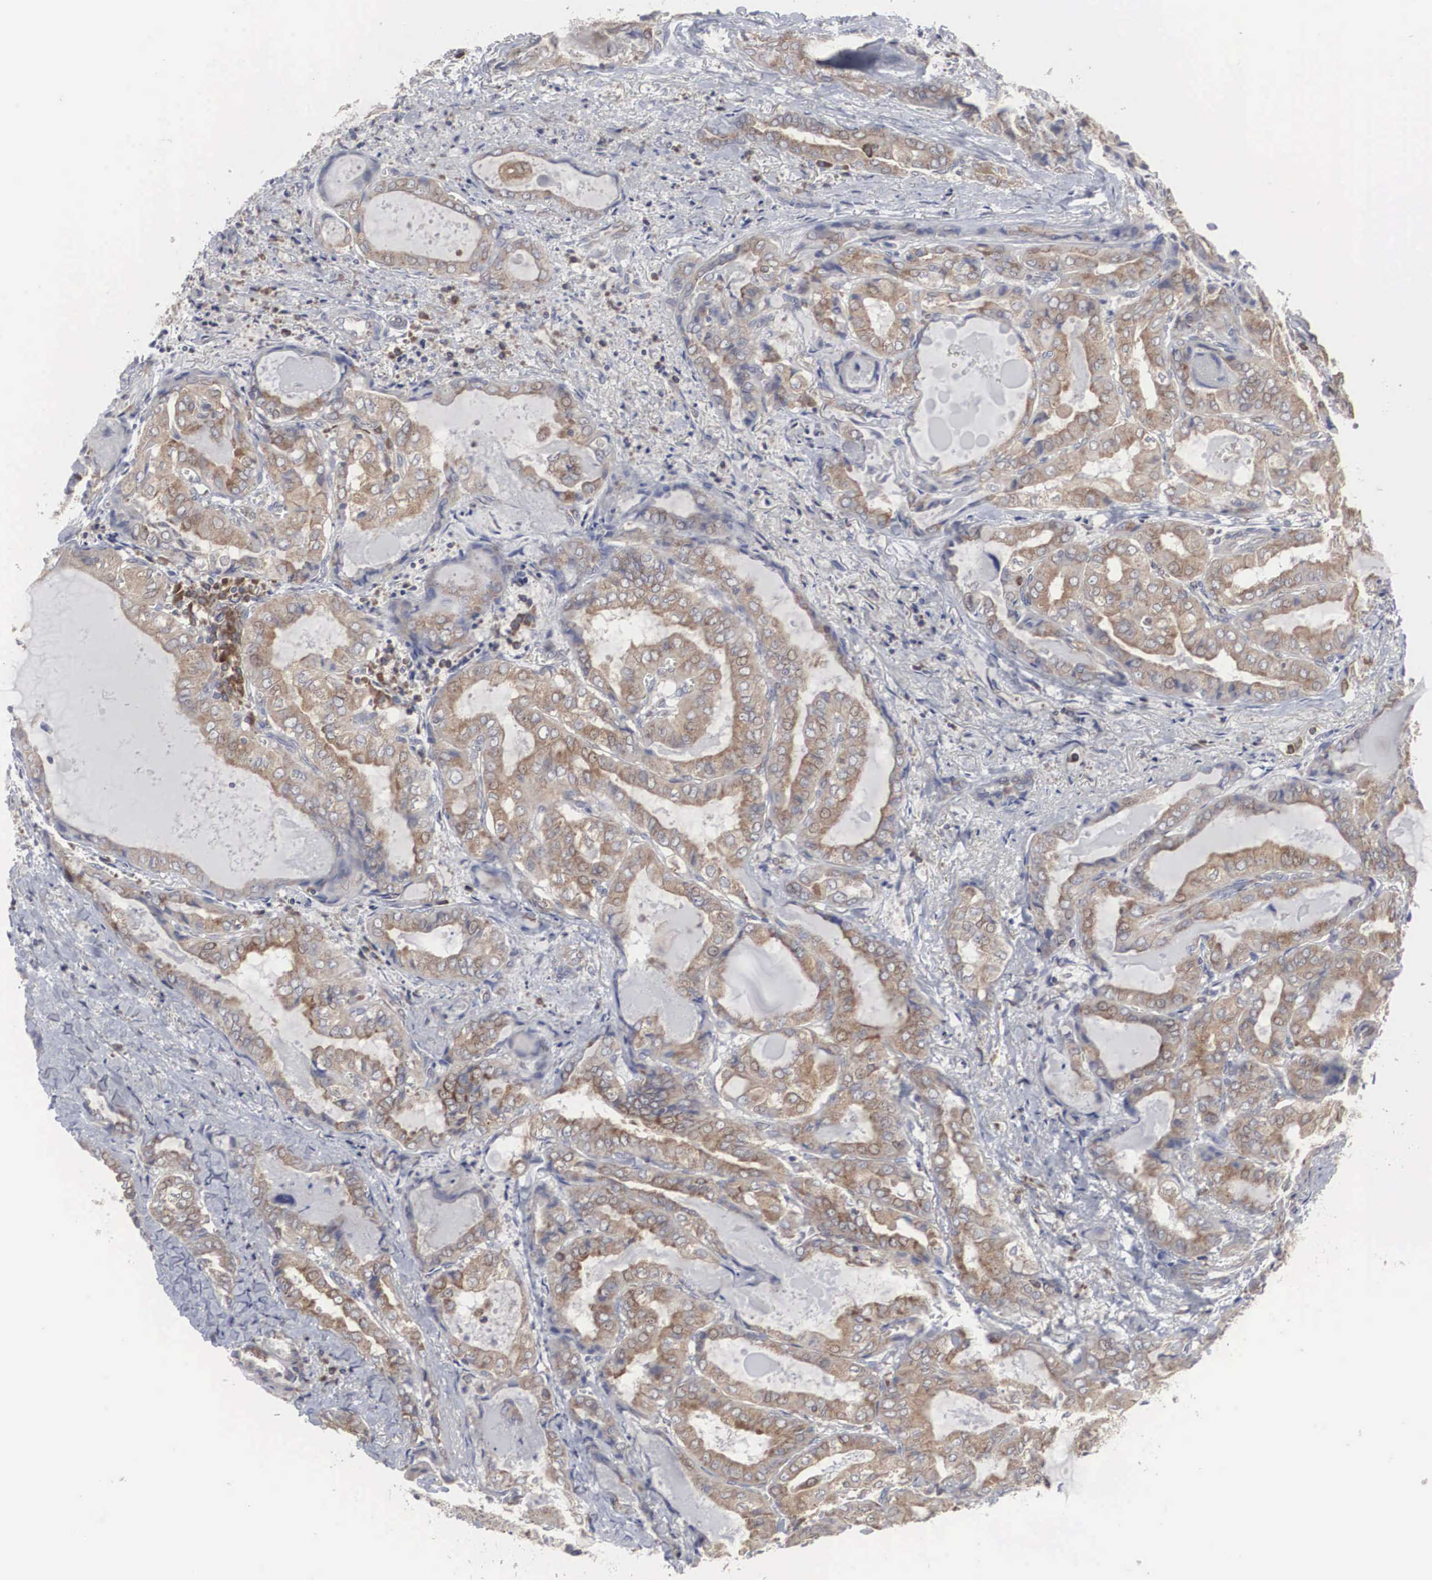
{"staining": {"intensity": "moderate", "quantity": ">75%", "location": "cytoplasmic/membranous"}, "tissue": "thyroid cancer", "cell_type": "Tumor cells", "image_type": "cancer", "snomed": [{"axis": "morphology", "description": "Papillary adenocarcinoma, NOS"}, {"axis": "topography", "description": "Thyroid gland"}], "caption": "Thyroid papillary adenocarcinoma tissue reveals moderate cytoplasmic/membranous positivity in about >75% of tumor cells, visualized by immunohistochemistry.", "gene": "MIA2", "patient": {"sex": "female", "age": 71}}